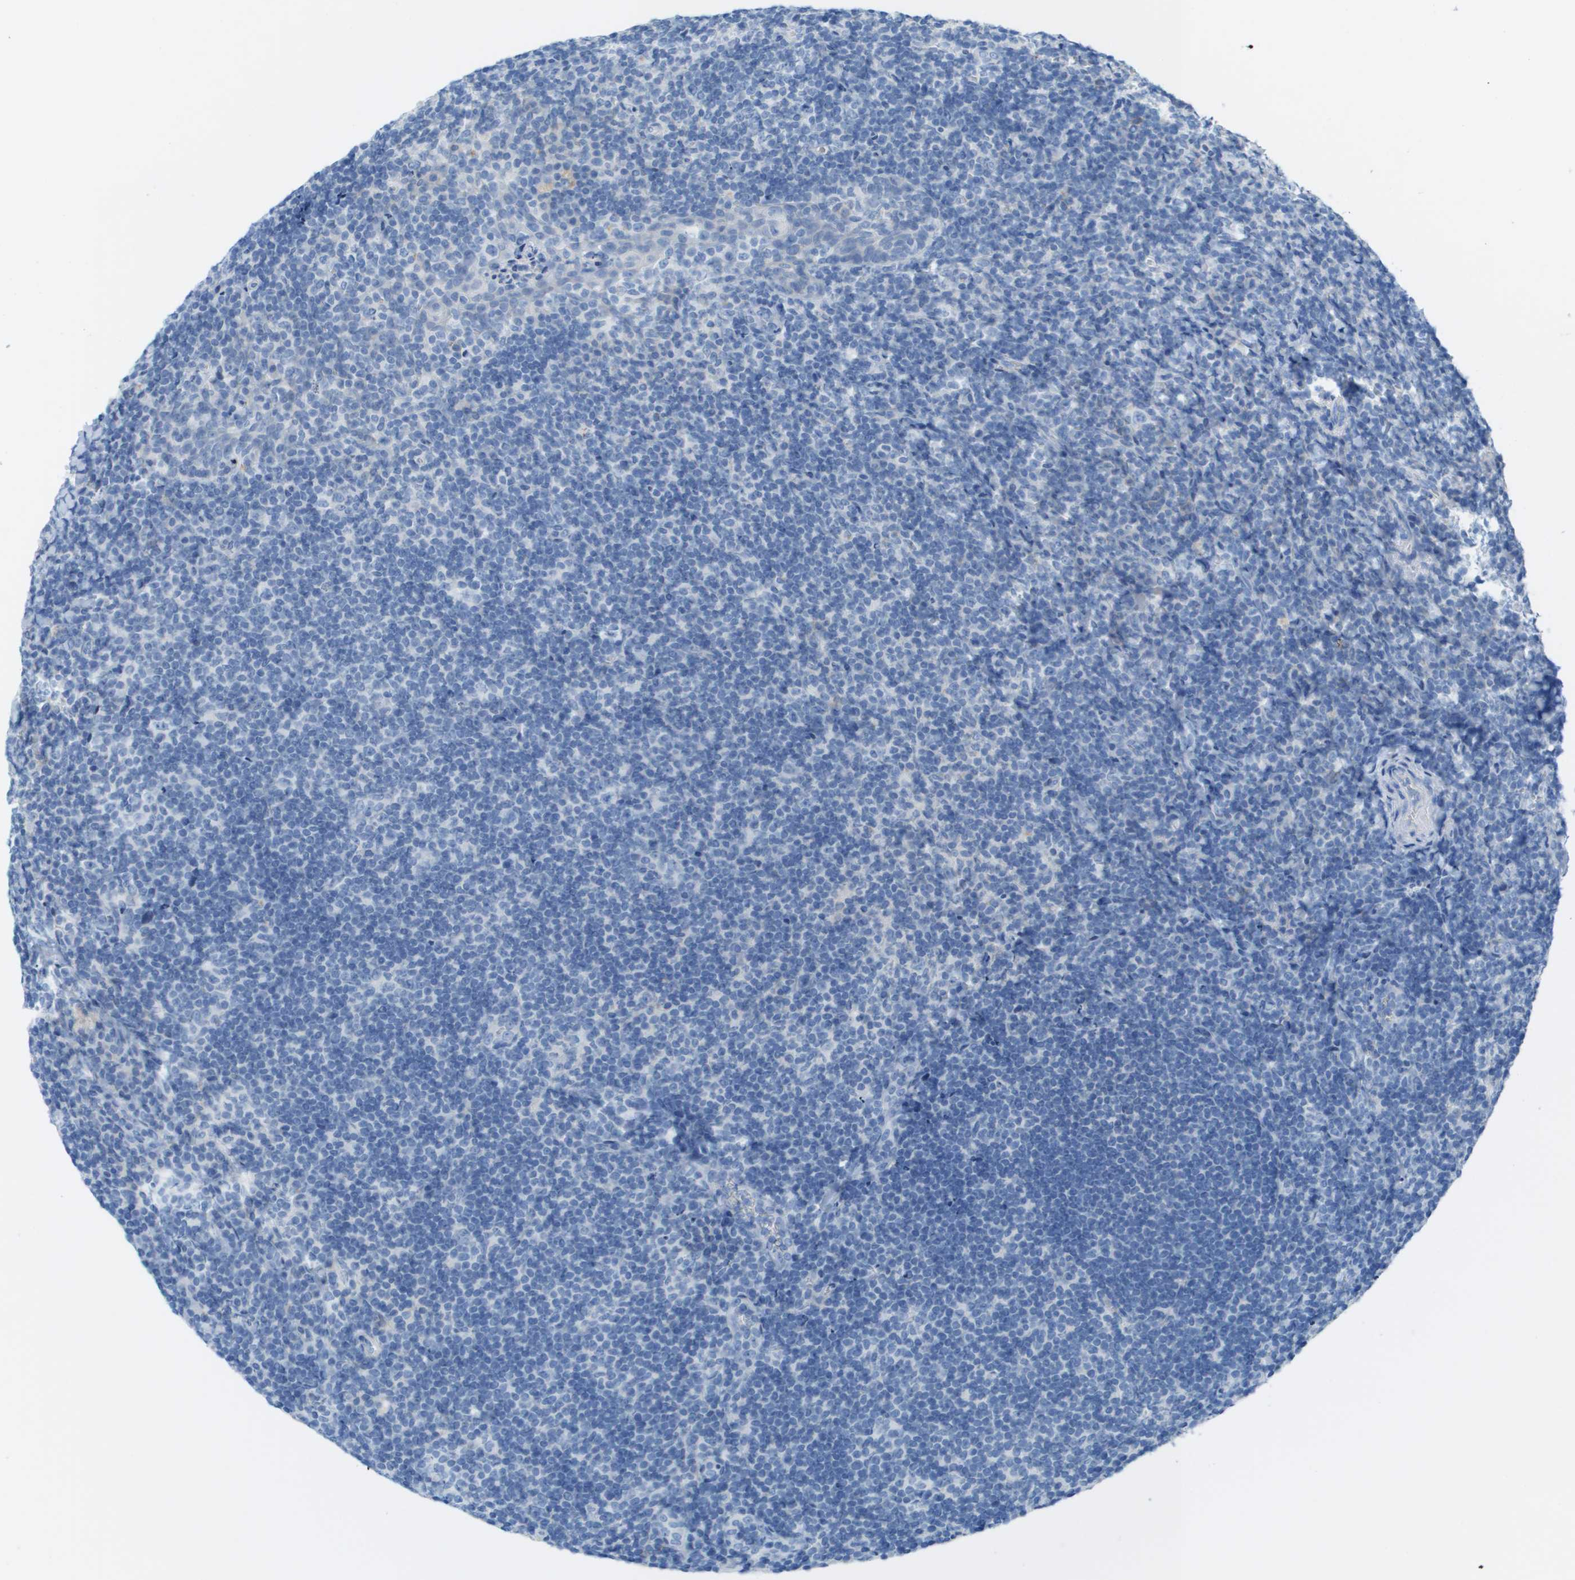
{"staining": {"intensity": "negative", "quantity": "none", "location": "none"}, "tissue": "tonsil", "cell_type": "Germinal center cells", "image_type": "normal", "snomed": [{"axis": "morphology", "description": "Normal tissue, NOS"}, {"axis": "topography", "description": "Tonsil"}], "caption": "Tonsil was stained to show a protein in brown. There is no significant expression in germinal center cells.", "gene": "CD46", "patient": {"sex": "male", "age": 37}}